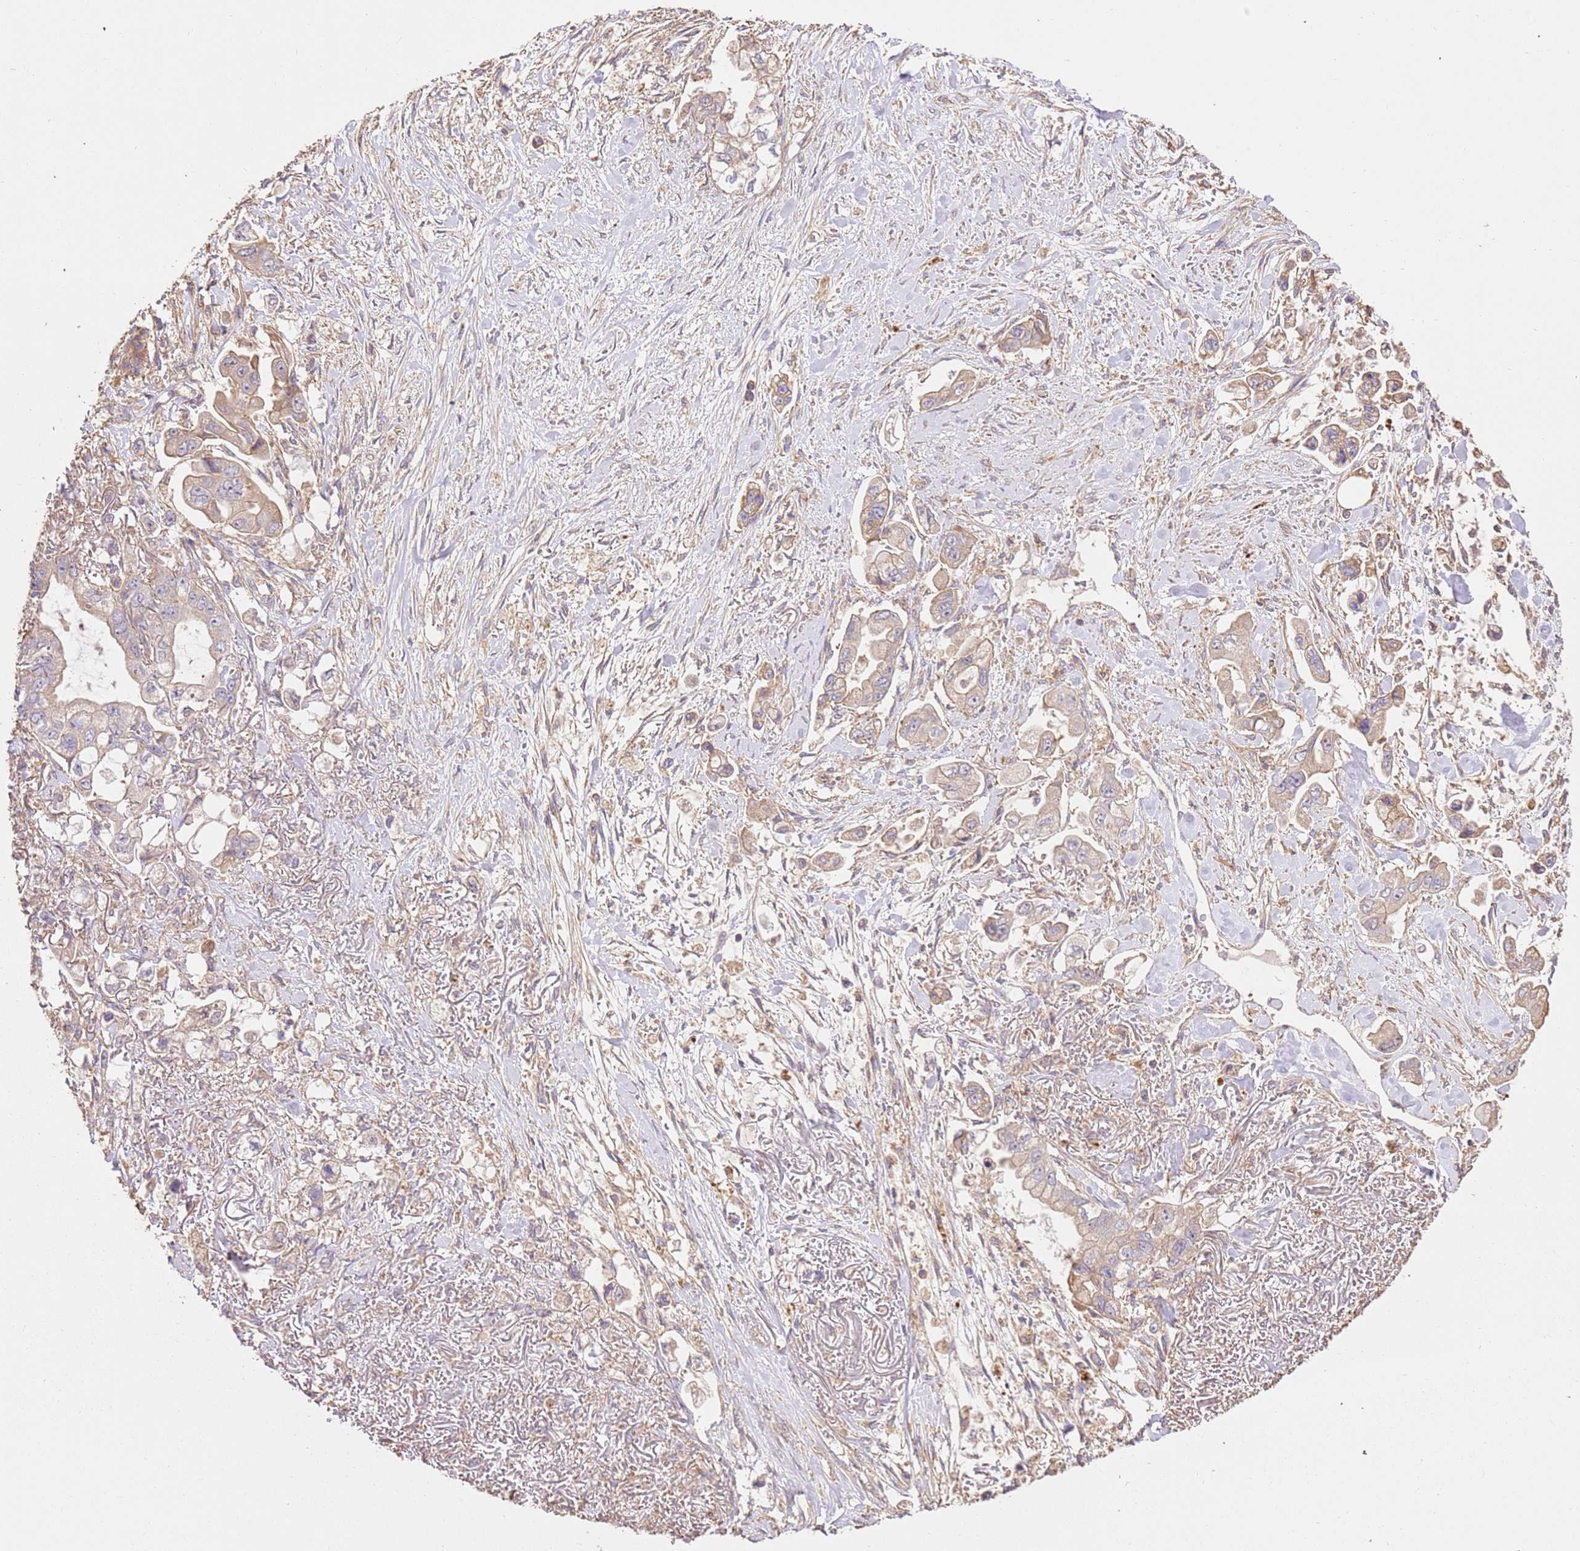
{"staining": {"intensity": "negative", "quantity": "none", "location": "none"}, "tissue": "stomach cancer", "cell_type": "Tumor cells", "image_type": "cancer", "snomed": [{"axis": "morphology", "description": "Adenocarcinoma, NOS"}, {"axis": "topography", "description": "Stomach"}], "caption": "This is an immunohistochemistry (IHC) micrograph of human stomach cancer. There is no staining in tumor cells.", "gene": "CEP55", "patient": {"sex": "male", "age": 62}}